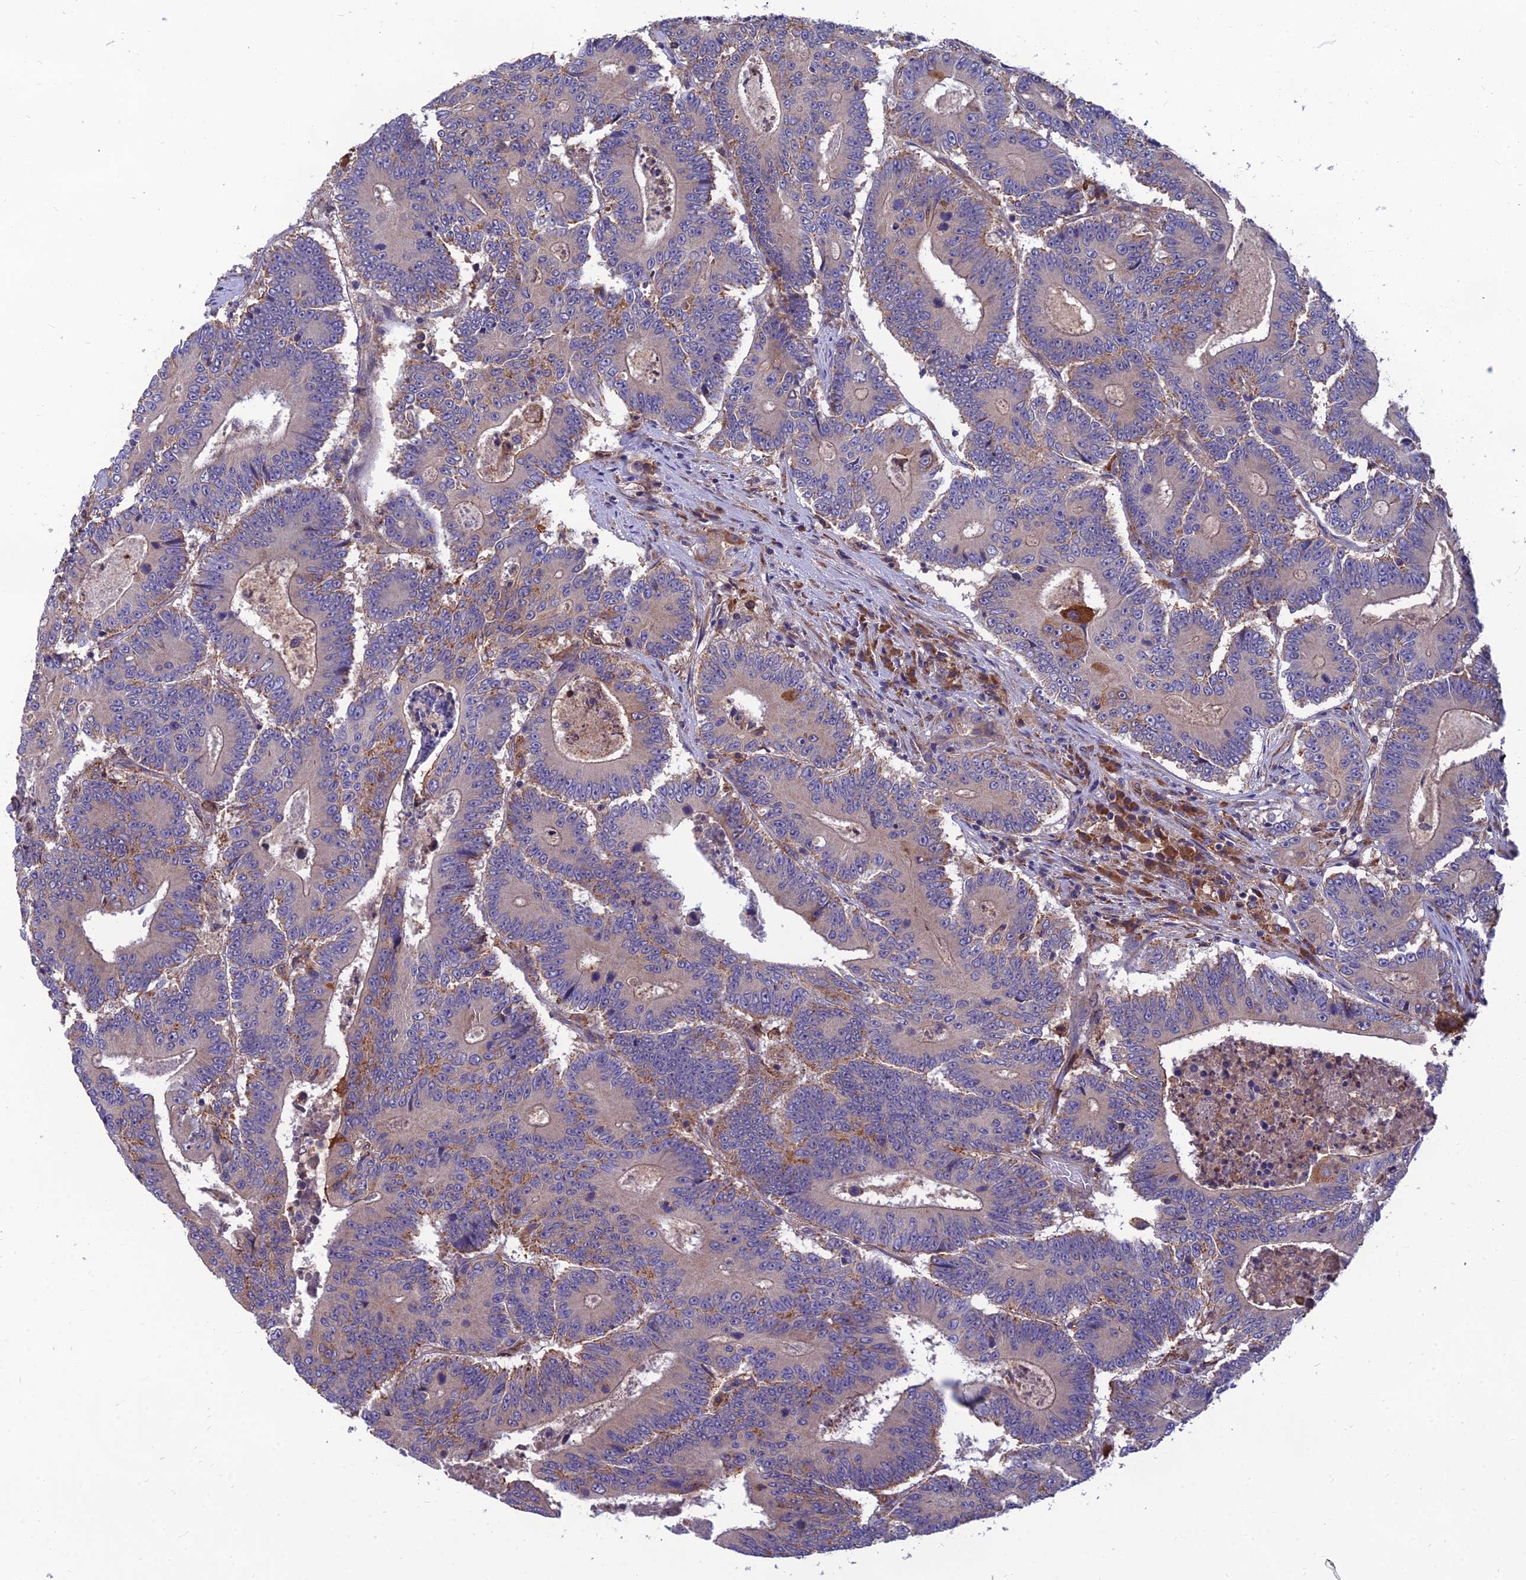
{"staining": {"intensity": "weak", "quantity": "<25%", "location": "cytoplasmic/membranous"}, "tissue": "colorectal cancer", "cell_type": "Tumor cells", "image_type": "cancer", "snomed": [{"axis": "morphology", "description": "Adenocarcinoma, NOS"}, {"axis": "topography", "description": "Colon"}], "caption": "A histopathology image of human colorectal adenocarcinoma is negative for staining in tumor cells.", "gene": "UMAD1", "patient": {"sex": "male", "age": 83}}